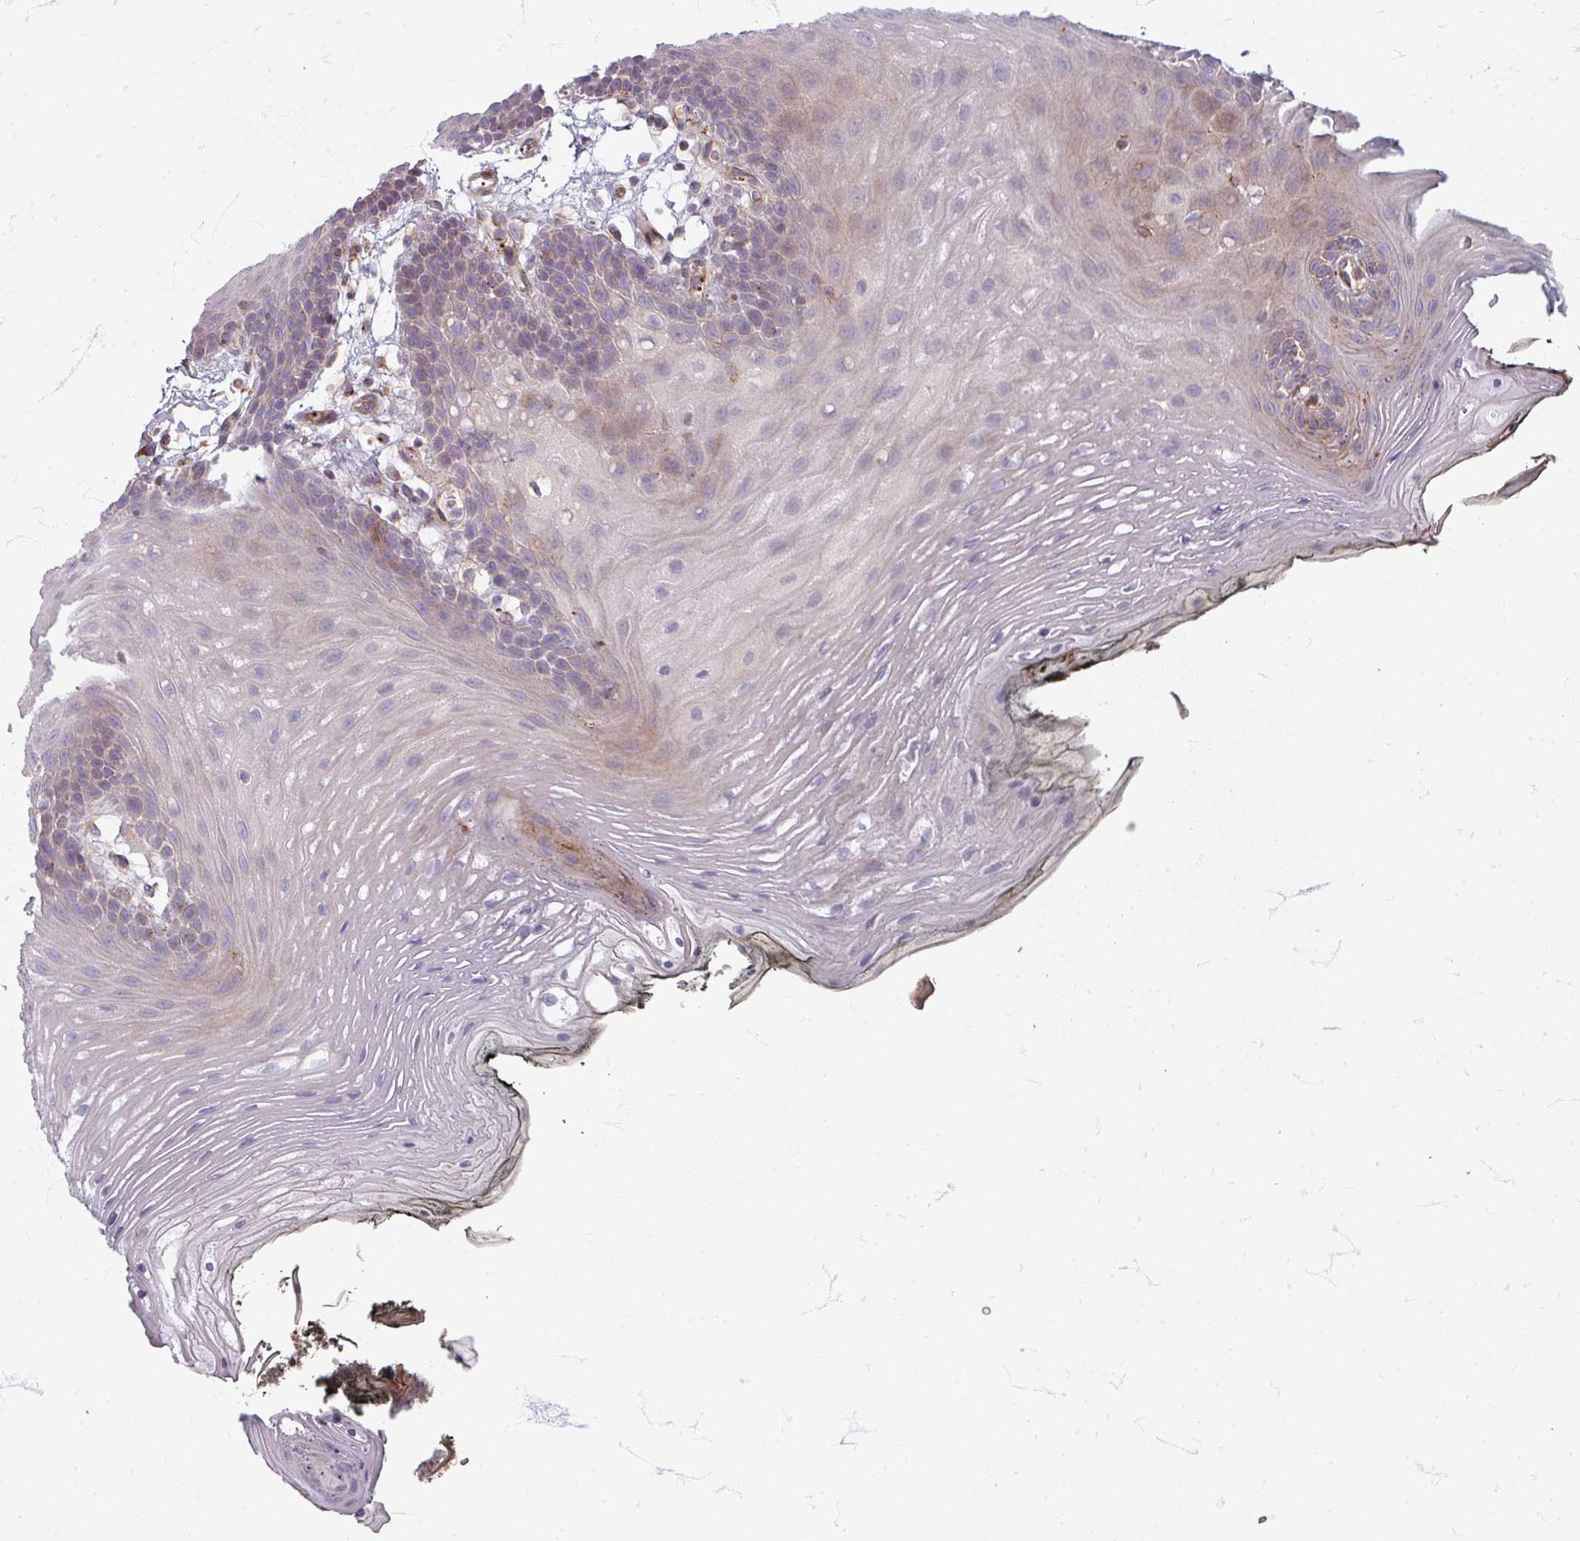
{"staining": {"intensity": "weak", "quantity": "<25%", "location": "cytoplasmic/membranous"}, "tissue": "oral mucosa", "cell_type": "Squamous epithelial cells", "image_type": "normal", "snomed": [{"axis": "morphology", "description": "Normal tissue, NOS"}, {"axis": "topography", "description": "Oral tissue"}, {"axis": "topography", "description": "Tounge, NOS"}], "caption": "Protein analysis of normal oral mucosa exhibits no significant positivity in squamous epithelial cells.", "gene": "GABARAPL1", "patient": {"sex": "female", "age": 81}}